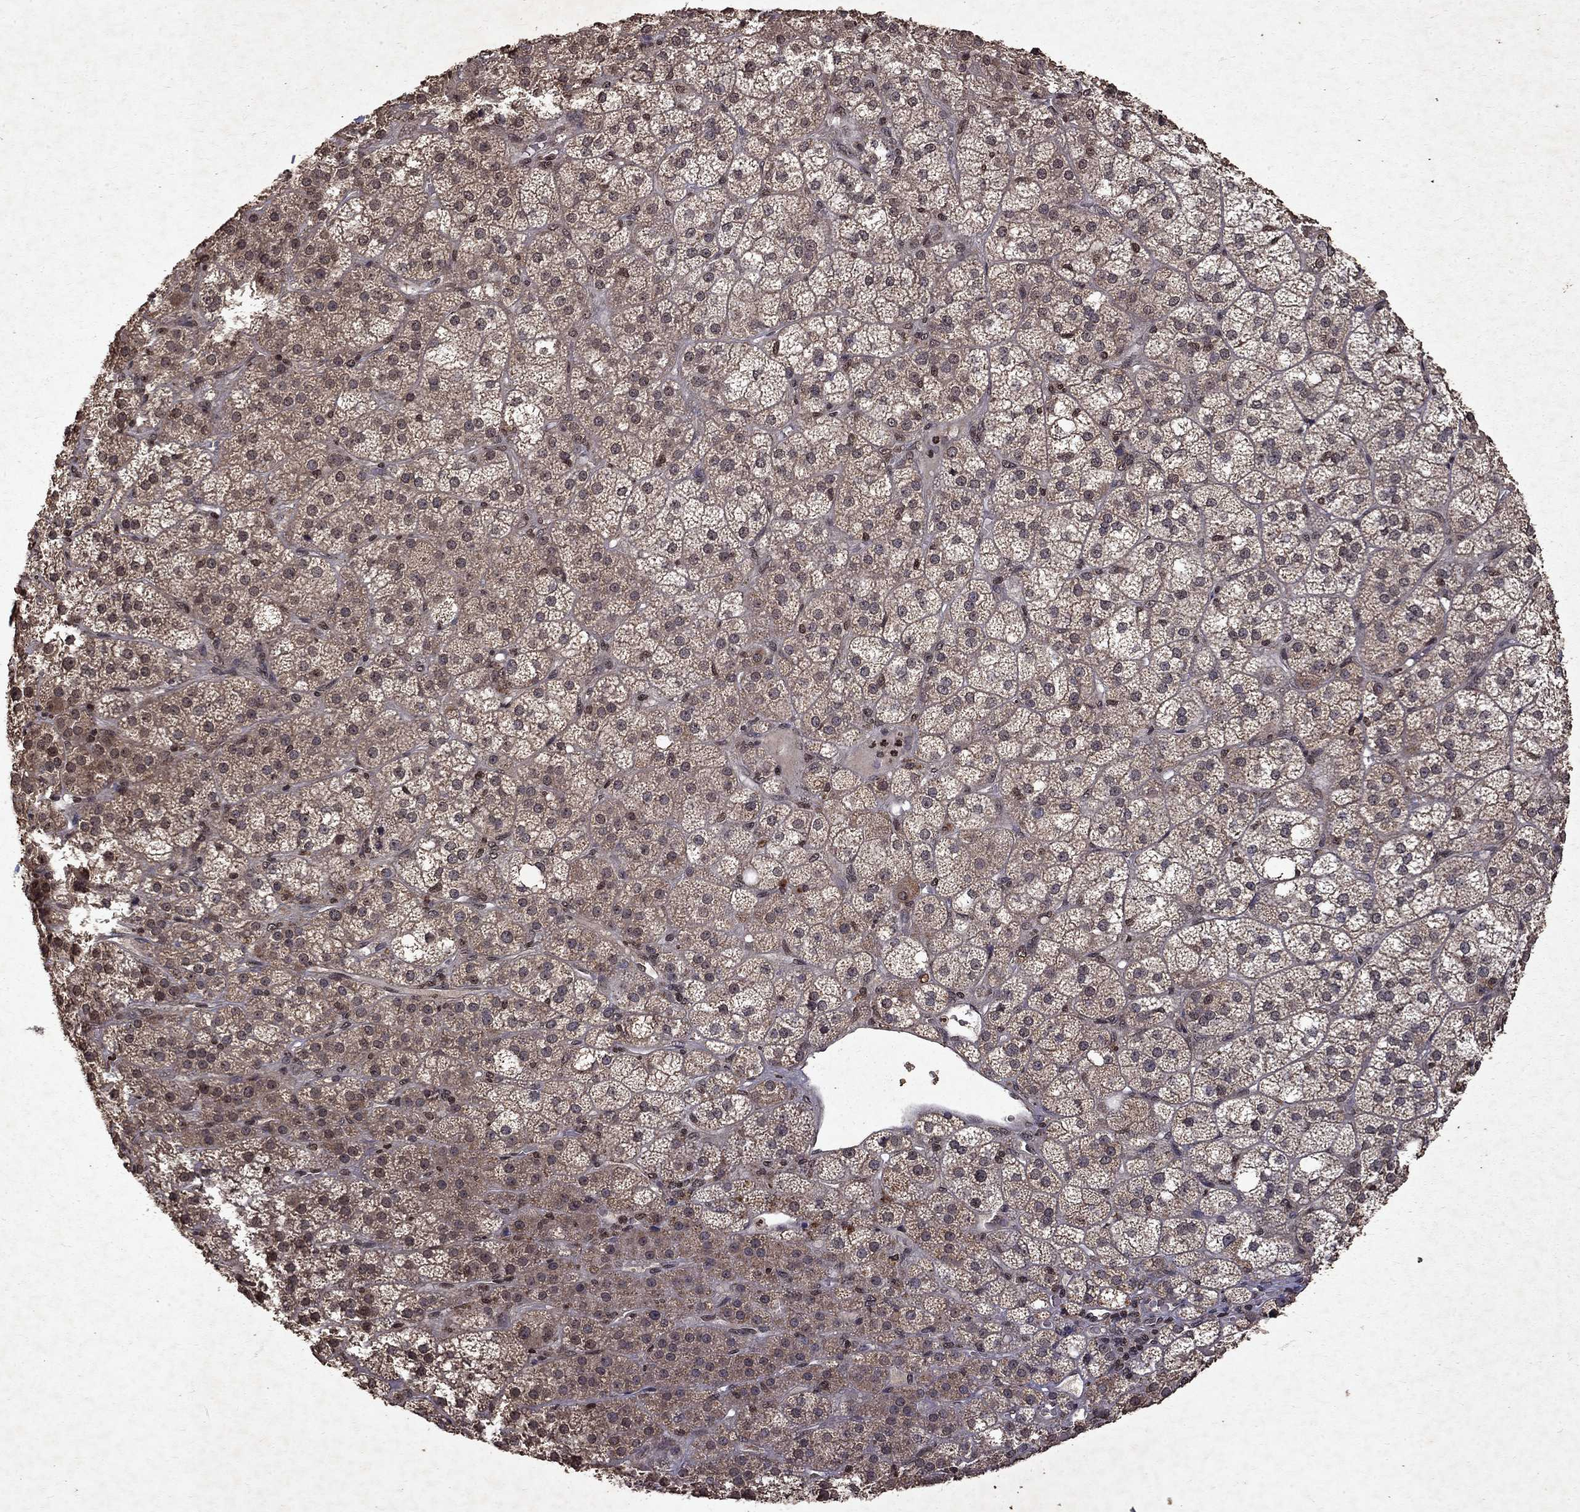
{"staining": {"intensity": "moderate", "quantity": "<25%", "location": "cytoplasmic/membranous"}, "tissue": "adrenal gland", "cell_type": "Glandular cells", "image_type": "normal", "snomed": [{"axis": "morphology", "description": "Normal tissue, NOS"}, {"axis": "topography", "description": "Adrenal gland"}], "caption": "There is low levels of moderate cytoplasmic/membranous expression in glandular cells of benign adrenal gland, as demonstrated by immunohistochemical staining (brown color).", "gene": "PIN4", "patient": {"sex": "female", "age": 60}}